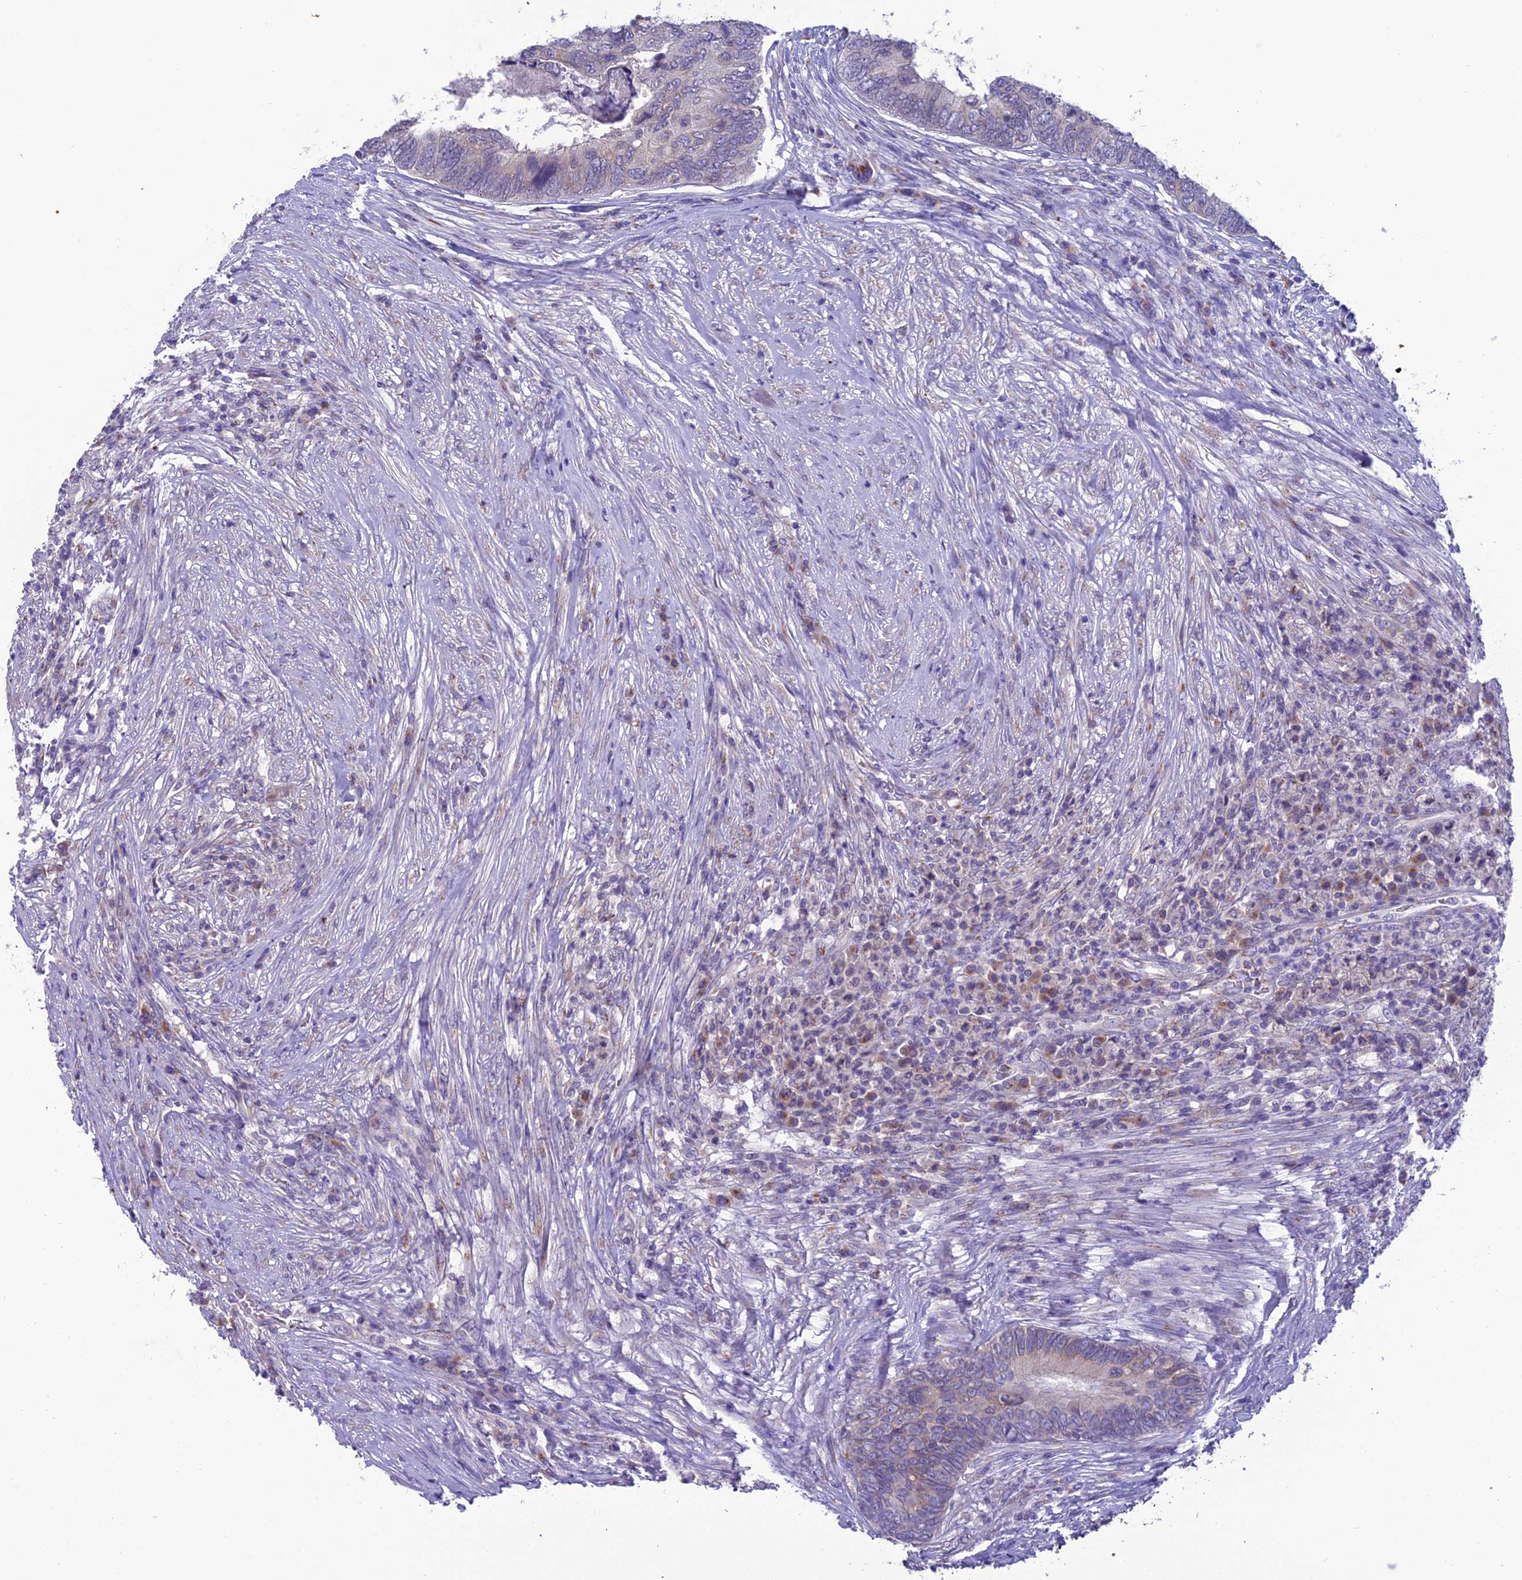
{"staining": {"intensity": "weak", "quantity": "25%-75%", "location": "cytoplasmic/membranous"}, "tissue": "colorectal cancer", "cell_type": "Tumor cells", "image_type": "cancer", "snomed": [{"axis": "morphology", "description": "Adenocarcinoma, NOS"}, {"axis": "topography", "description": "Colon"}], "caption": "This histopathology image demonstrates immunohistochemistry staining of colorectal cancer, with low weak cytoplasmic/membranous staining in about 25%-75% of tumor cells.", "gene": "GOLPH3", "patient": {"sex": "female", "age": 67}}